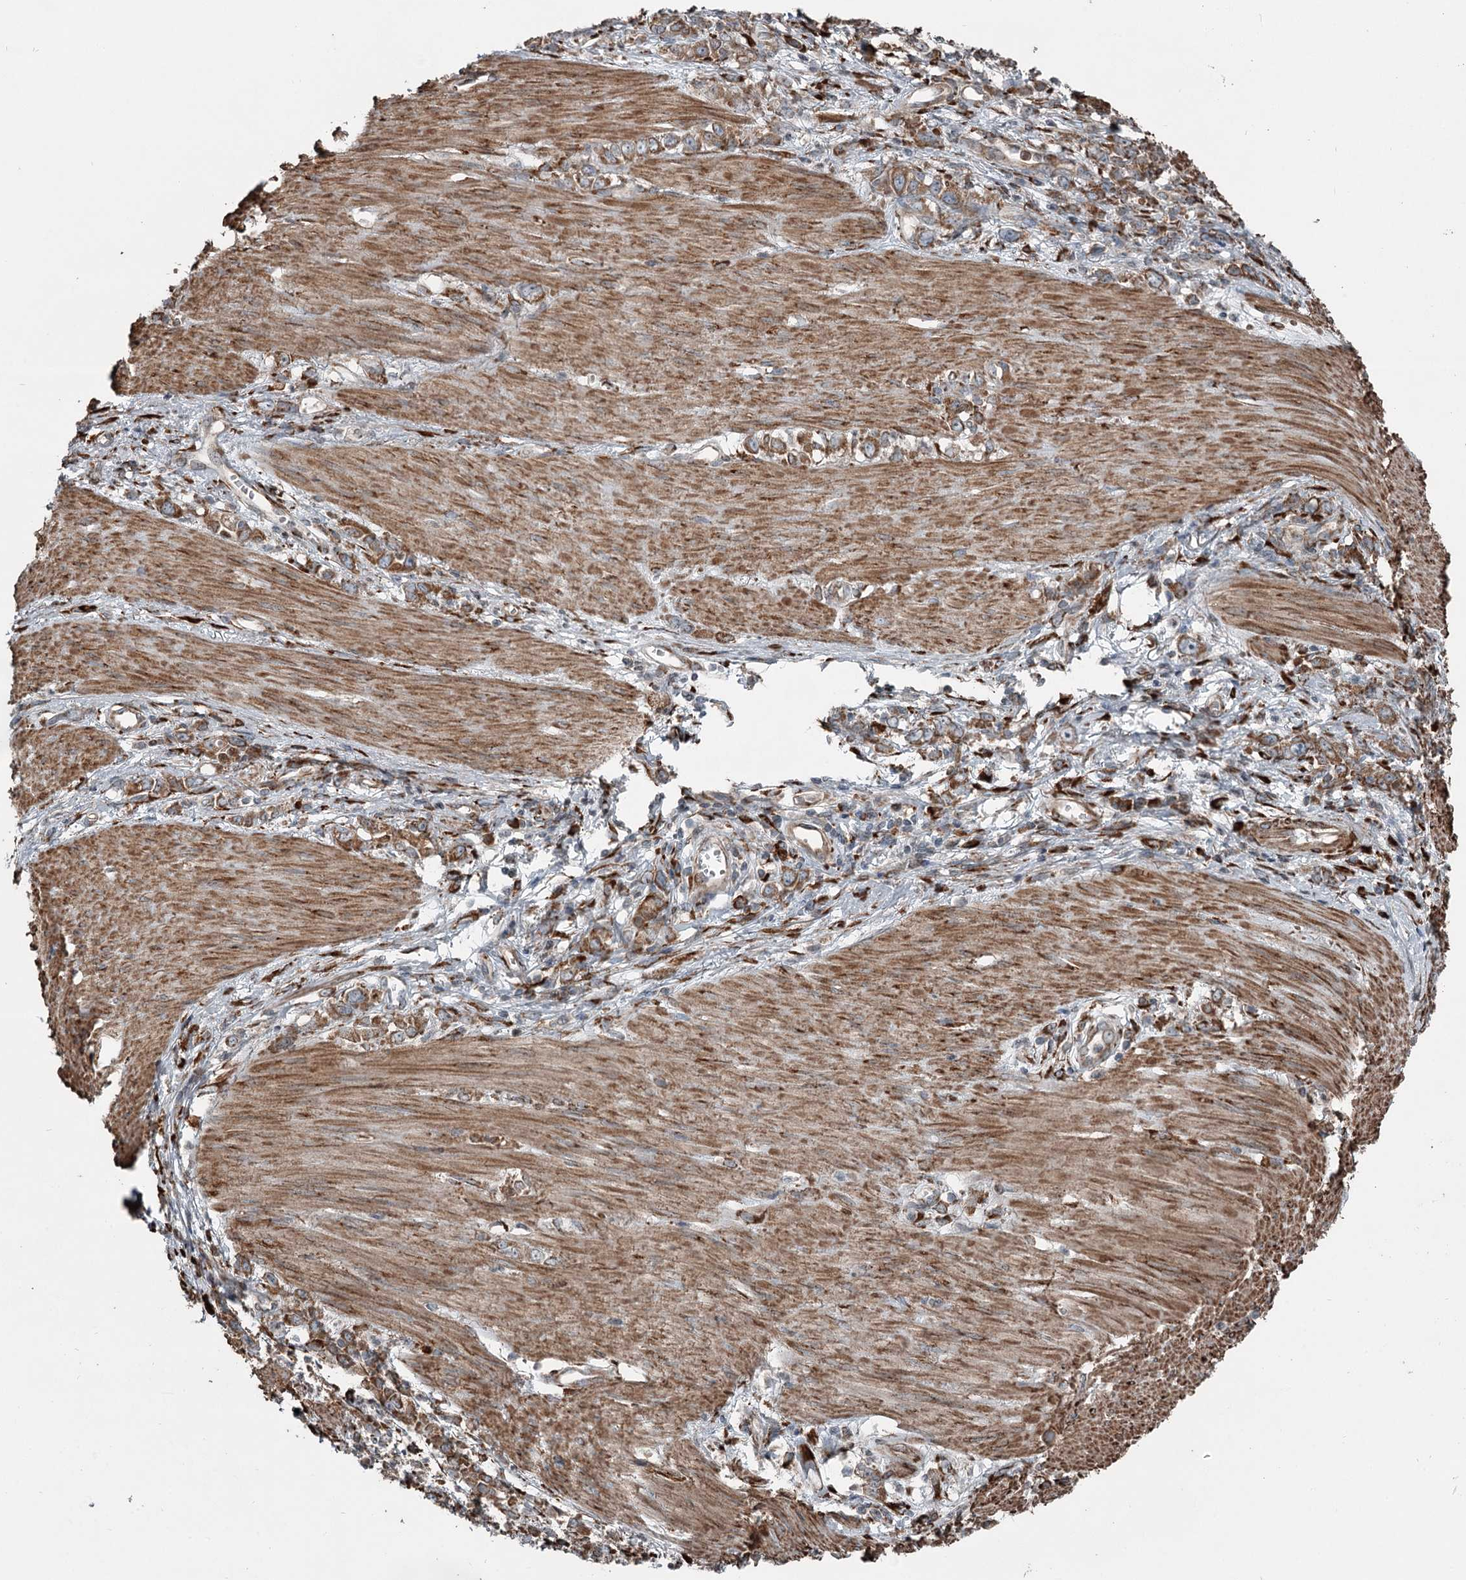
{"staining": {"intensity": "moderate", "quantity": ">75%", "location": "cytoplasmic/membranous"}, "tissue": "stomach cancer", "cell_type": "Tumor cells", "image_type": "cancer", "snomed": [{"axis": "morphology", "description": "Adenocarcinoma, NOS"}, {"axis": "topography", "description": "Stomach"}], "caption": "Immunohistochemical staining of human stomach cancer (adenocarcinoma) displays medium levels of moderate cytoplasmic/membranous protein expression in about >75% of tumor cells.", "gene": "RASSF8", "patient": {"sex": "female", "age": 76}}